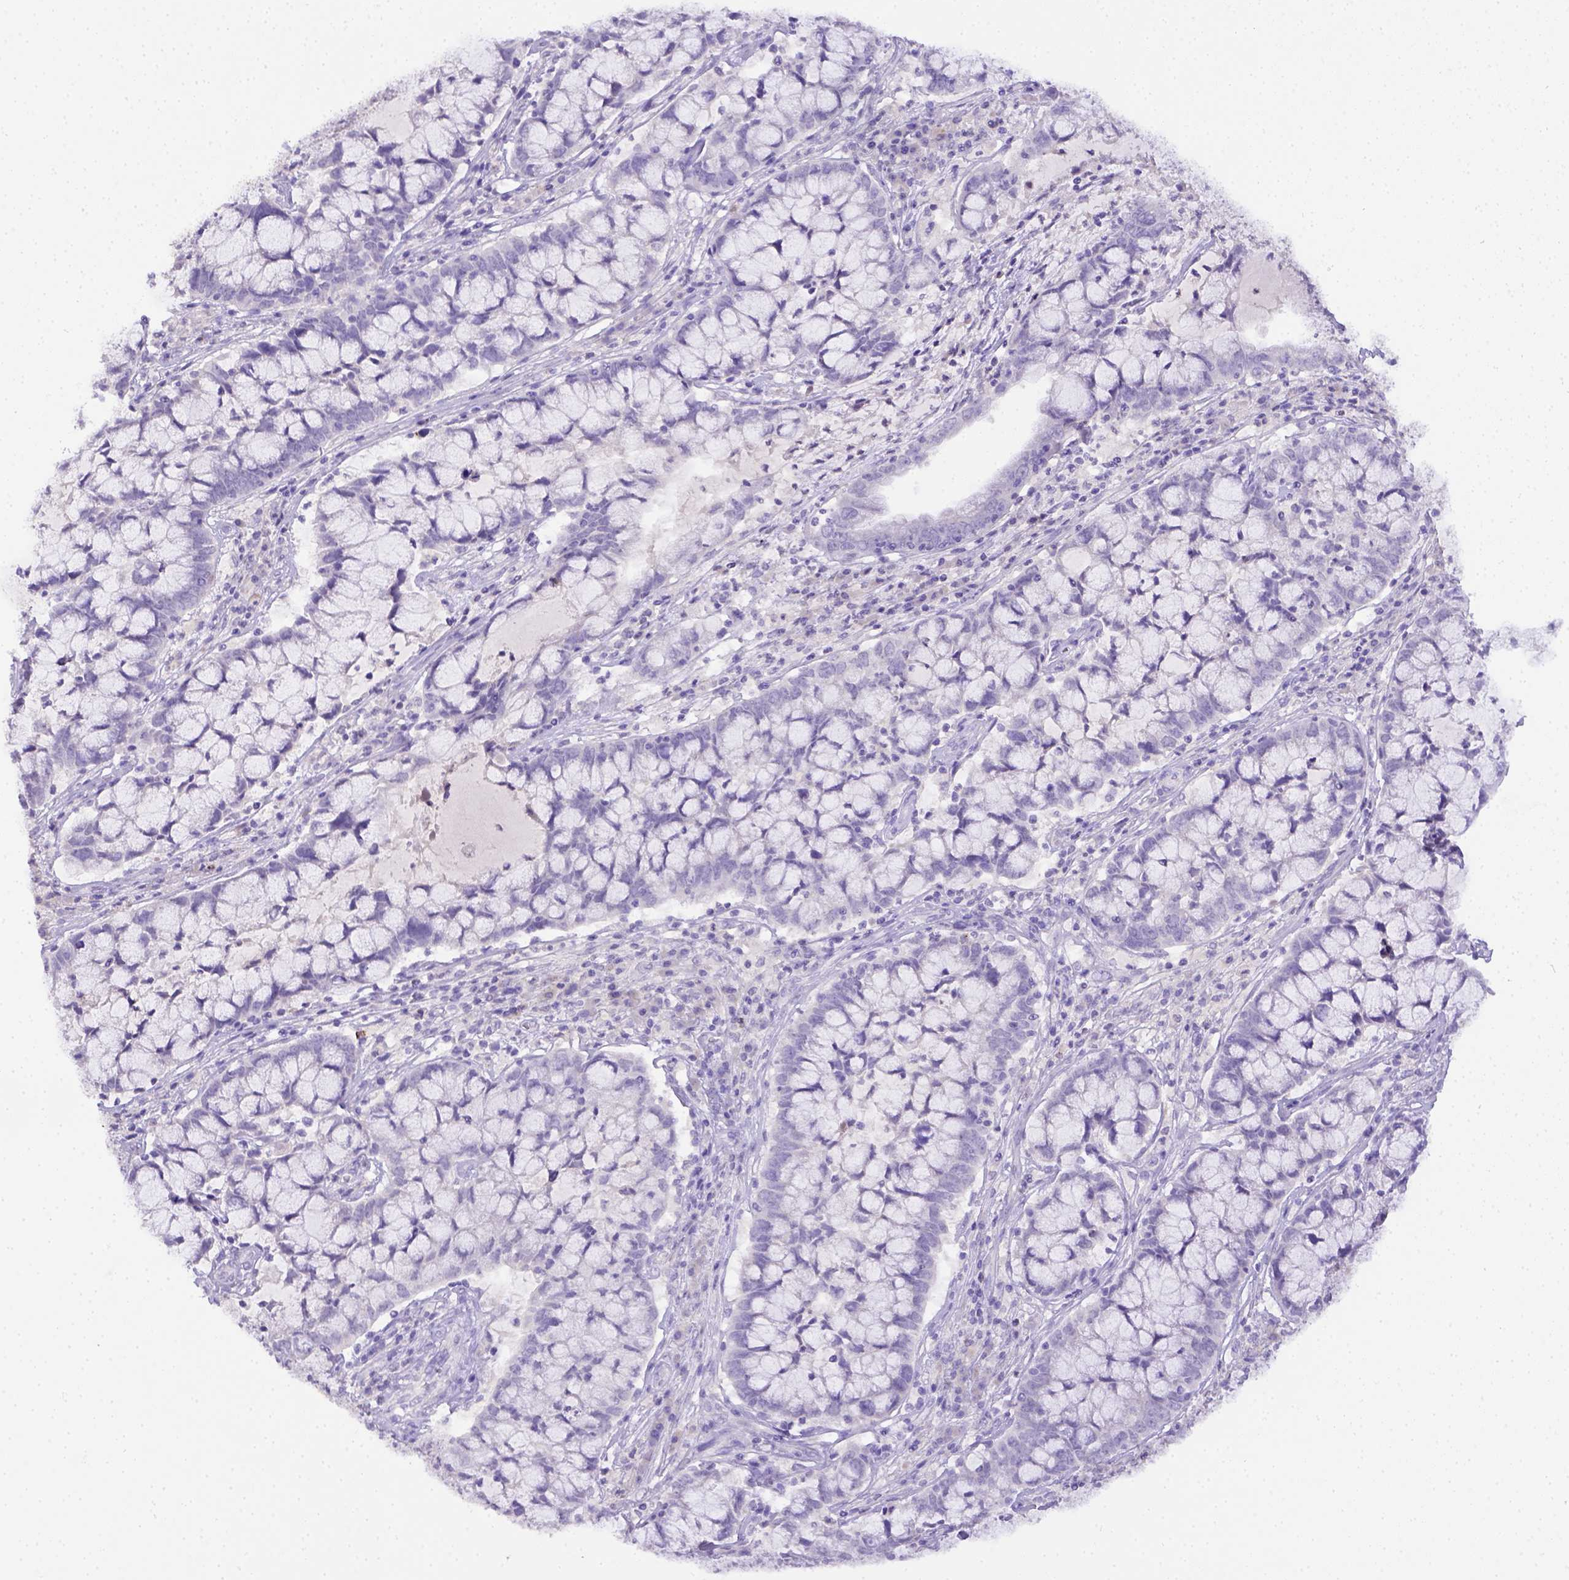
{"staining": {"intensity": "negative", "quantity": "none", "location": "none"}, "tissue": "cervical cancer", "cell_type": "Tumor cells", "image_type": "cancer", "snomed": [{"axis": "morphology", "description": "Adenocarcinoma, NOS"}, {"axis": "topography", "description": "Cervix"}], "caption": "Immunohistochemical staining of human cervical cancer (adenocarcinoma) displays no significant expression in tumor cells.", "gene": "B3GAT1", "patient": {"sex": "female", "age": 40}}